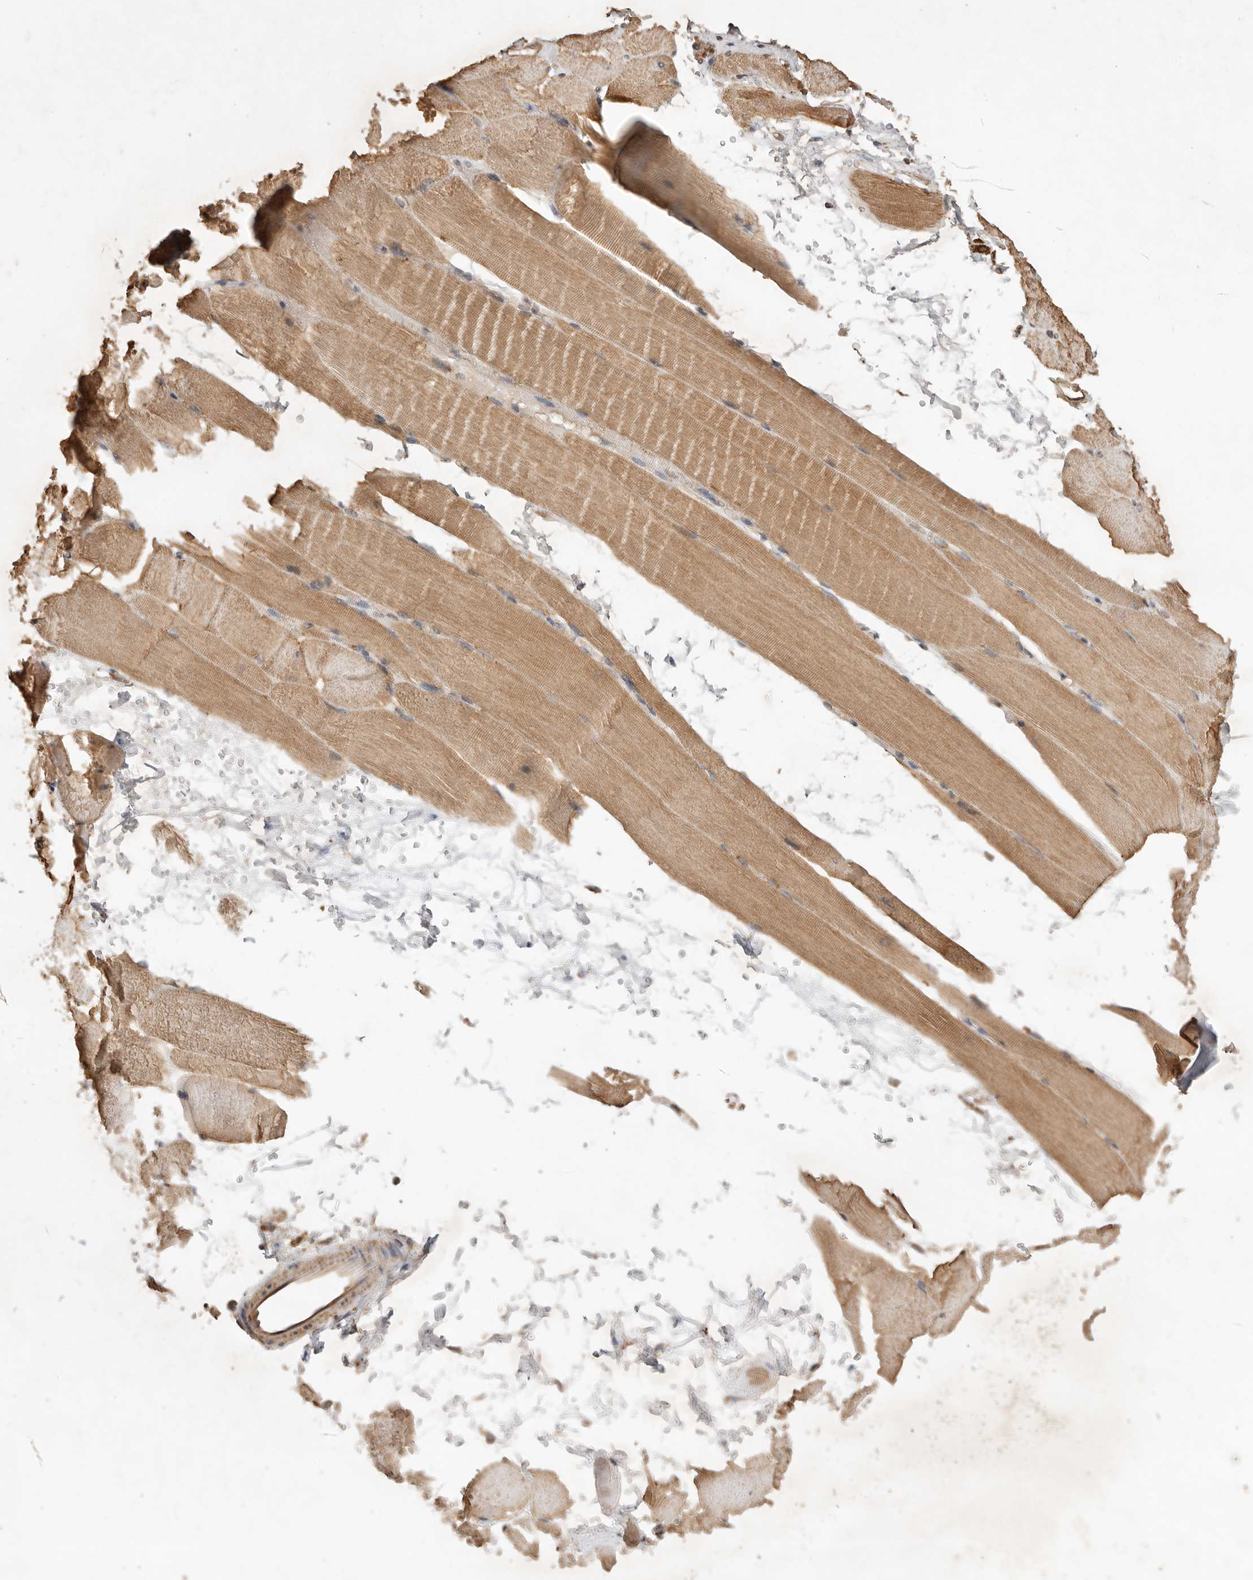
{"staining": {"intensity": "moderate", "quantity": "25%-75%", "location": "cytoplasmic/membranous"}, "tissue": "skeletal muscle", "cell_type": "Myocytes", "image_type": "normal", "snomed": [{"axis": "morphology", "description": "Normal tissue, NOS"}, {"axis": "topography", "description": "Skeletal muscle"}, {"axis": "topography", "description": "Parathyroid gland"}], "caption": "High-magnification brightfield microscopy of unremarkable skeletal muscle stained with DAB (brown) and counterstained with hematoxylin (blue). myocytes exhibit moderate cytoplasmic/membranous staining is seen in about25%-75% of cells.", "gene": "DPH7", "patient": {"sex": "female", "age": 37}}